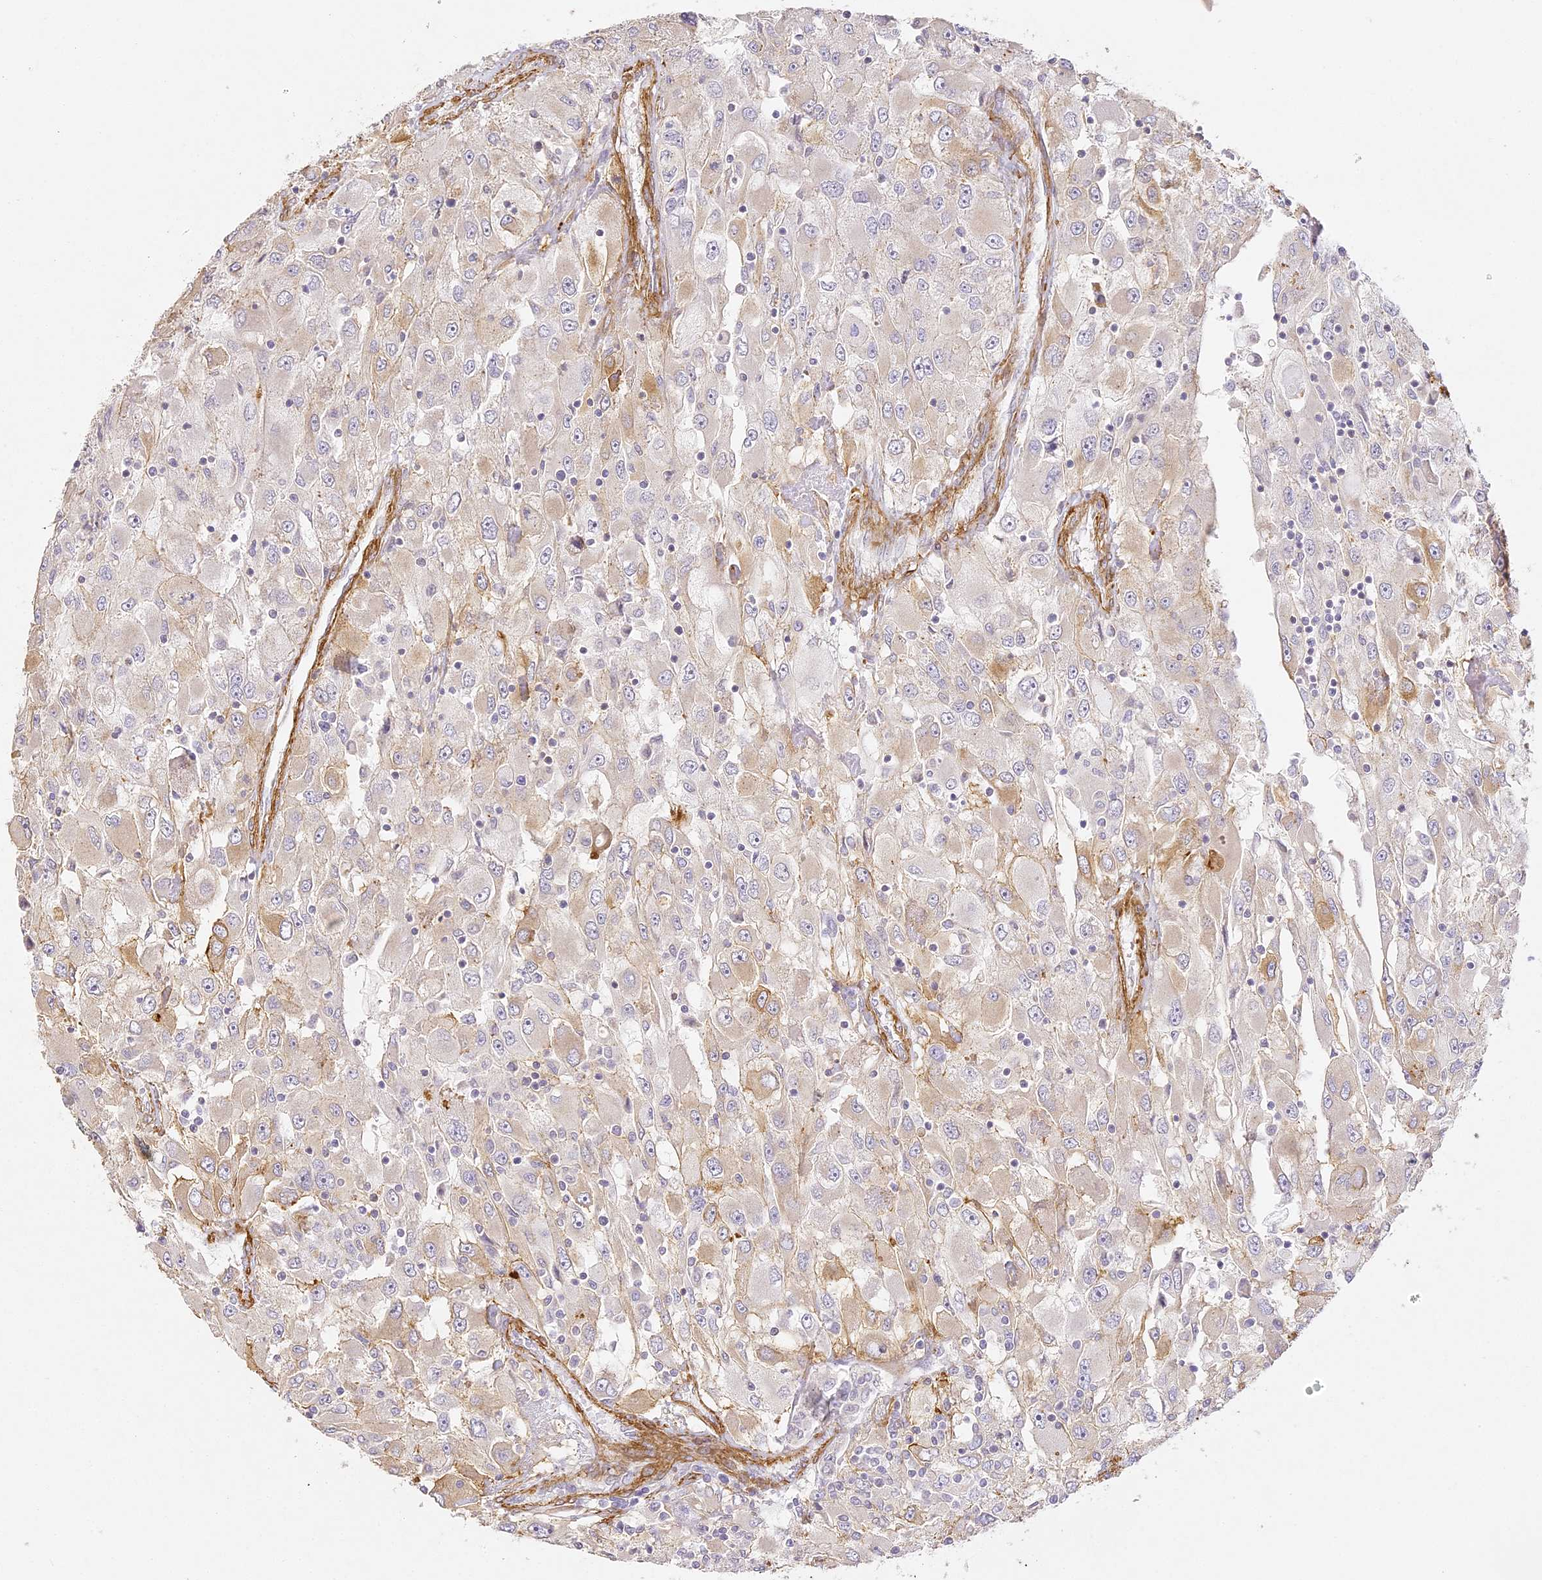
{"staining": {"intensity": "moderate", "quantity": "<25%", "location": "cytoplasmic/membranous"}, "tissue": "renal cancer", "cell_type": "Tumor cells", "image_type": "cancer", "snomed": [{"axis": "morphology", "description": "Adenocarcinoma, NOS"}, {"axis": "topography", "description": "Kidney"}], "caption": "Adenocarcinoma (renal) tissue reveals moderate cytoplasmic/membranous positivity in approximately <25% of tumor cells", "gene": "MED28", "patient": {"sex": "female", "age": 52}}